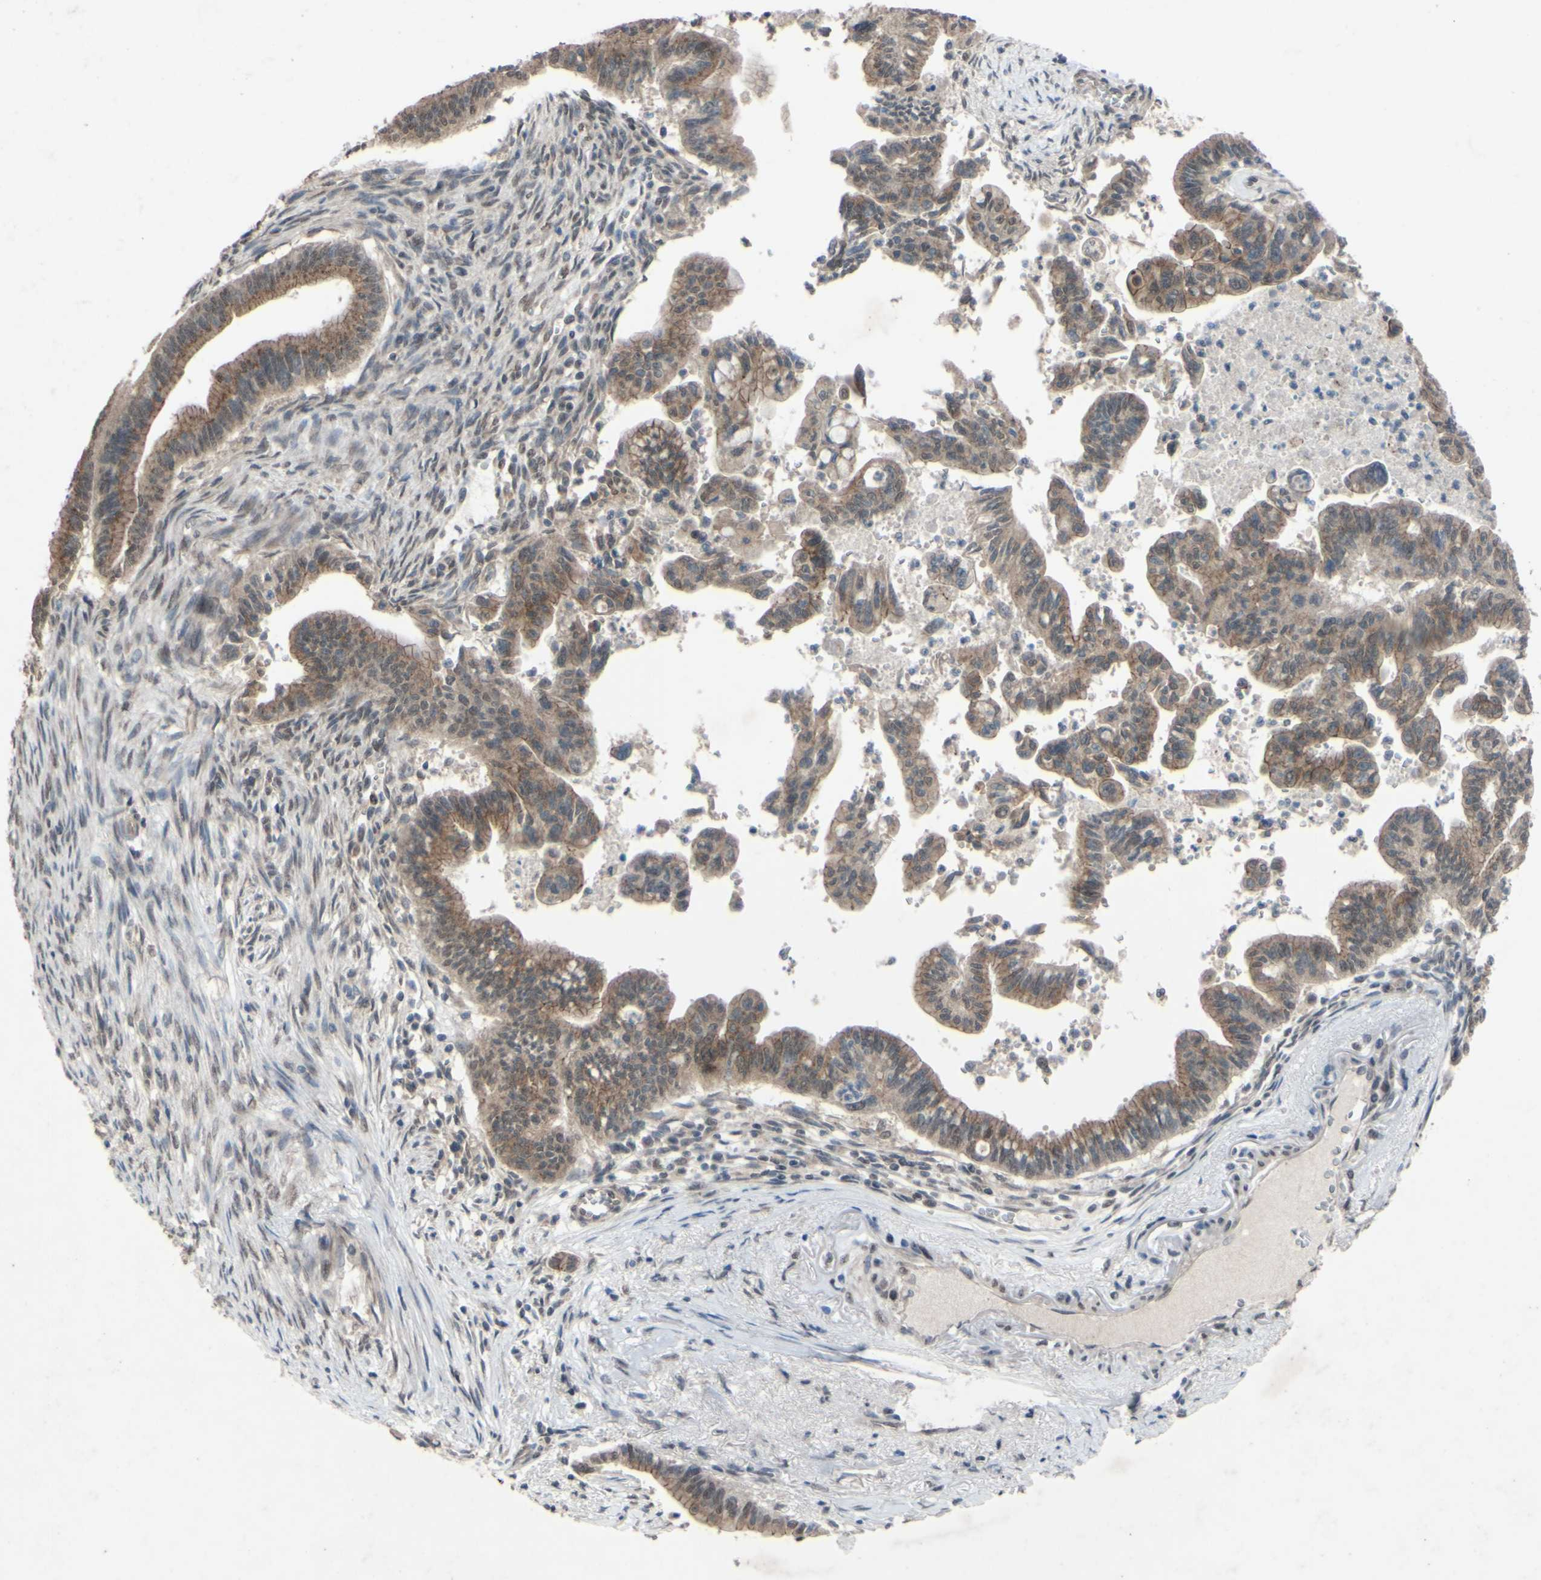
{"staining": {"intensity": "moderate", "quantity": ">75%", "location": "cytoplasmic/membranous"}, "tissue": "pancreatic cancer", "cell_type": "Tumor cells", "image_type": "cancer", "snomed": [{"axis": "morphology", "description": "Adenocarcinoma, NOS"}, {"axis": "topography", "description": "Pancreas"}], "caption": "Moderate cytoplasmic/membranous expression for a protein is appreciated in approximately >75% of tumor cells of pancreatic cancer (adenocarcinoma) using immunohistochemistry (IHC).", "gene": "CDCP1", "patient": {"sex": "male", "age": 70}}